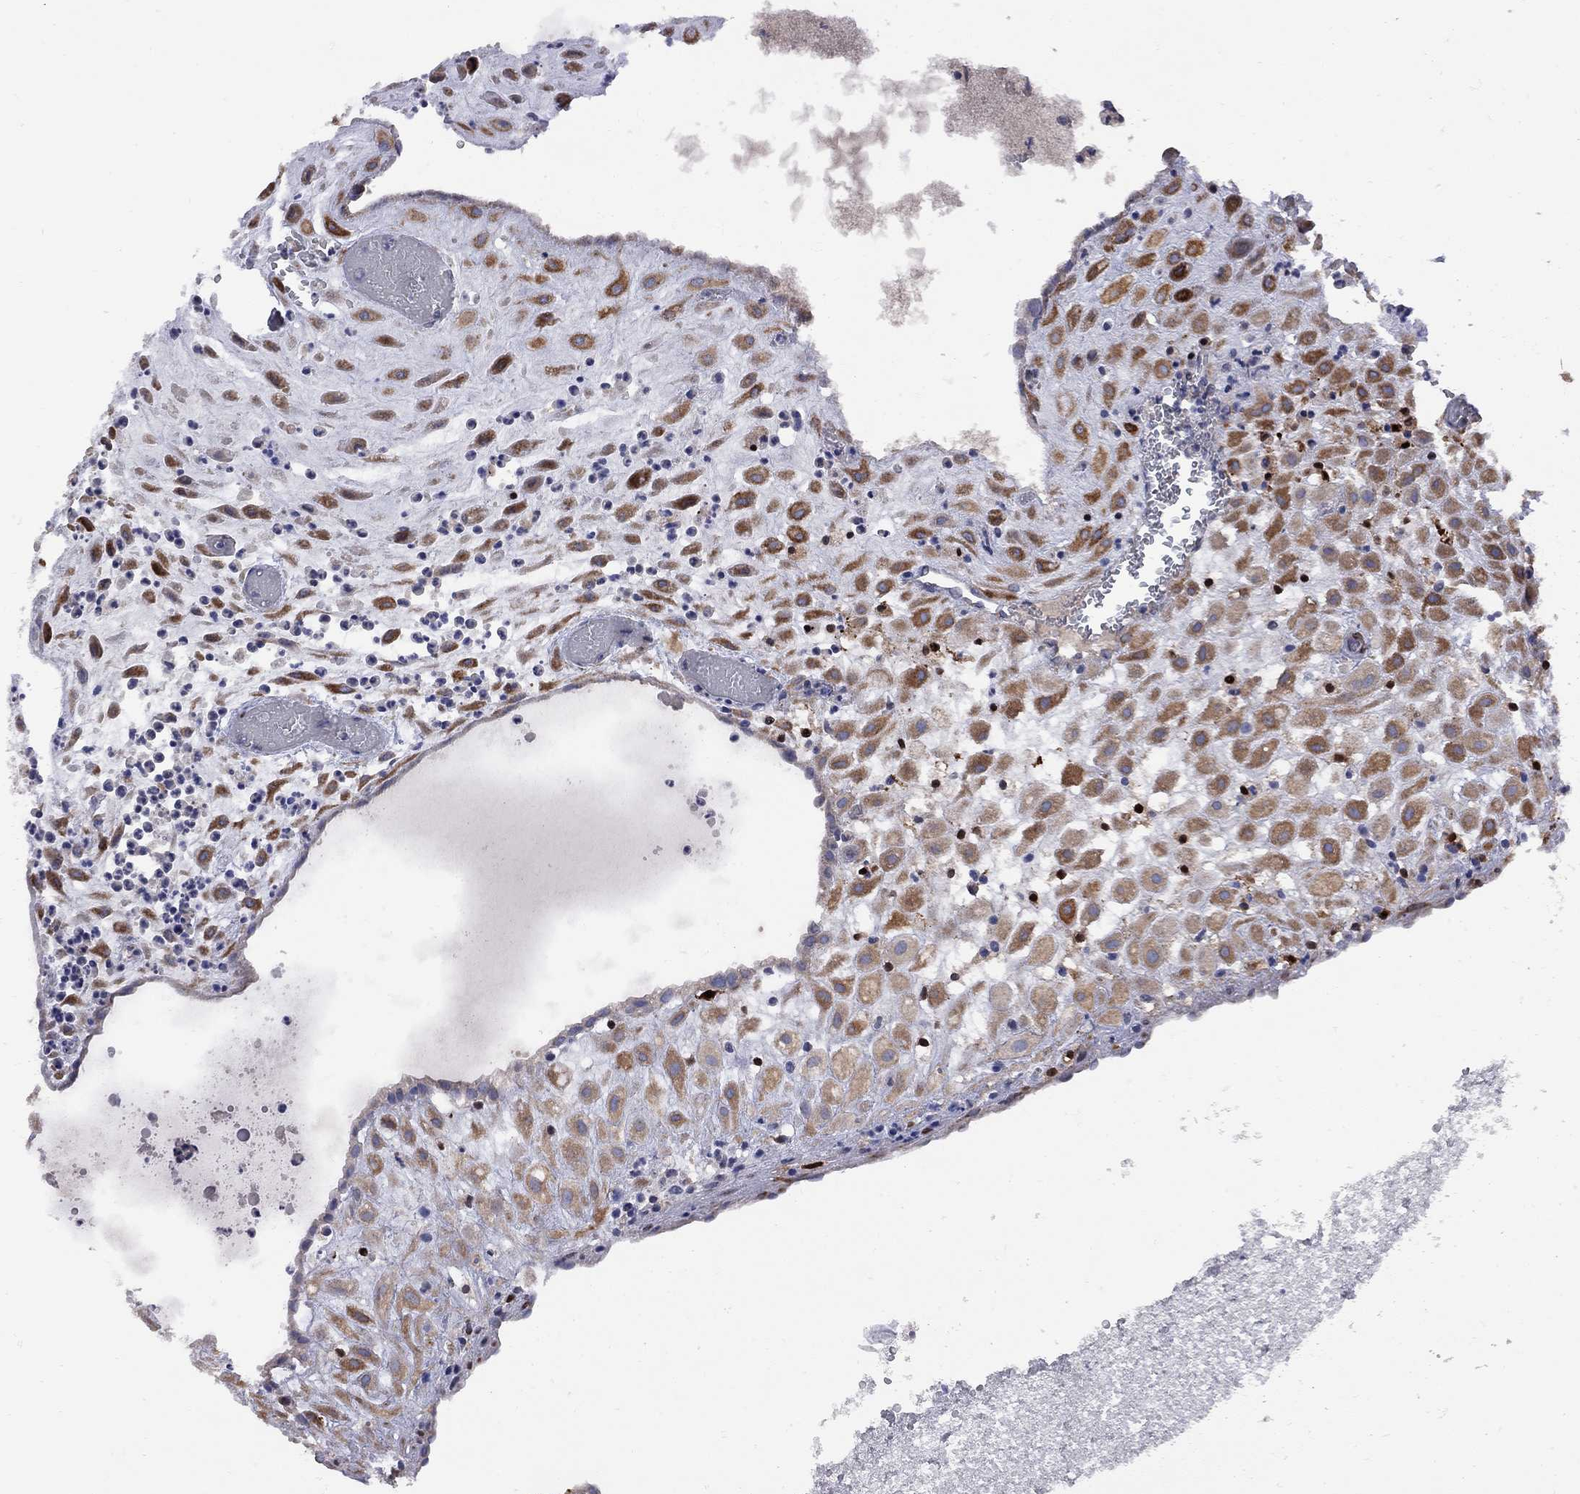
{"staining": {"intensity": "strong", "quantity": "25%-75%", "location": "cytoplasmic/membranous"}, "tissue": "placenta", "cell_type": "Decidual cells", "image_type": "normal", "snomed": [{"axis": "morphology", "description": "Normal tissue, NOS"}, {"axis": "topography", "description": "Placenta"}], "caption": "Placenta stained with DAB immunohistochemistry (IHC) demonstrates high levels of strong cytoplasmic/membranous expression in about 25%-75% of decidual cells. (Stains: DAB (3,3'-diaminobenzidine) in brown, nuclei in blue, Microscopy: brightfield microscopy at high magnification).", "gene": "MTHFR", "patient": {"sex": "female", "age": 24}}